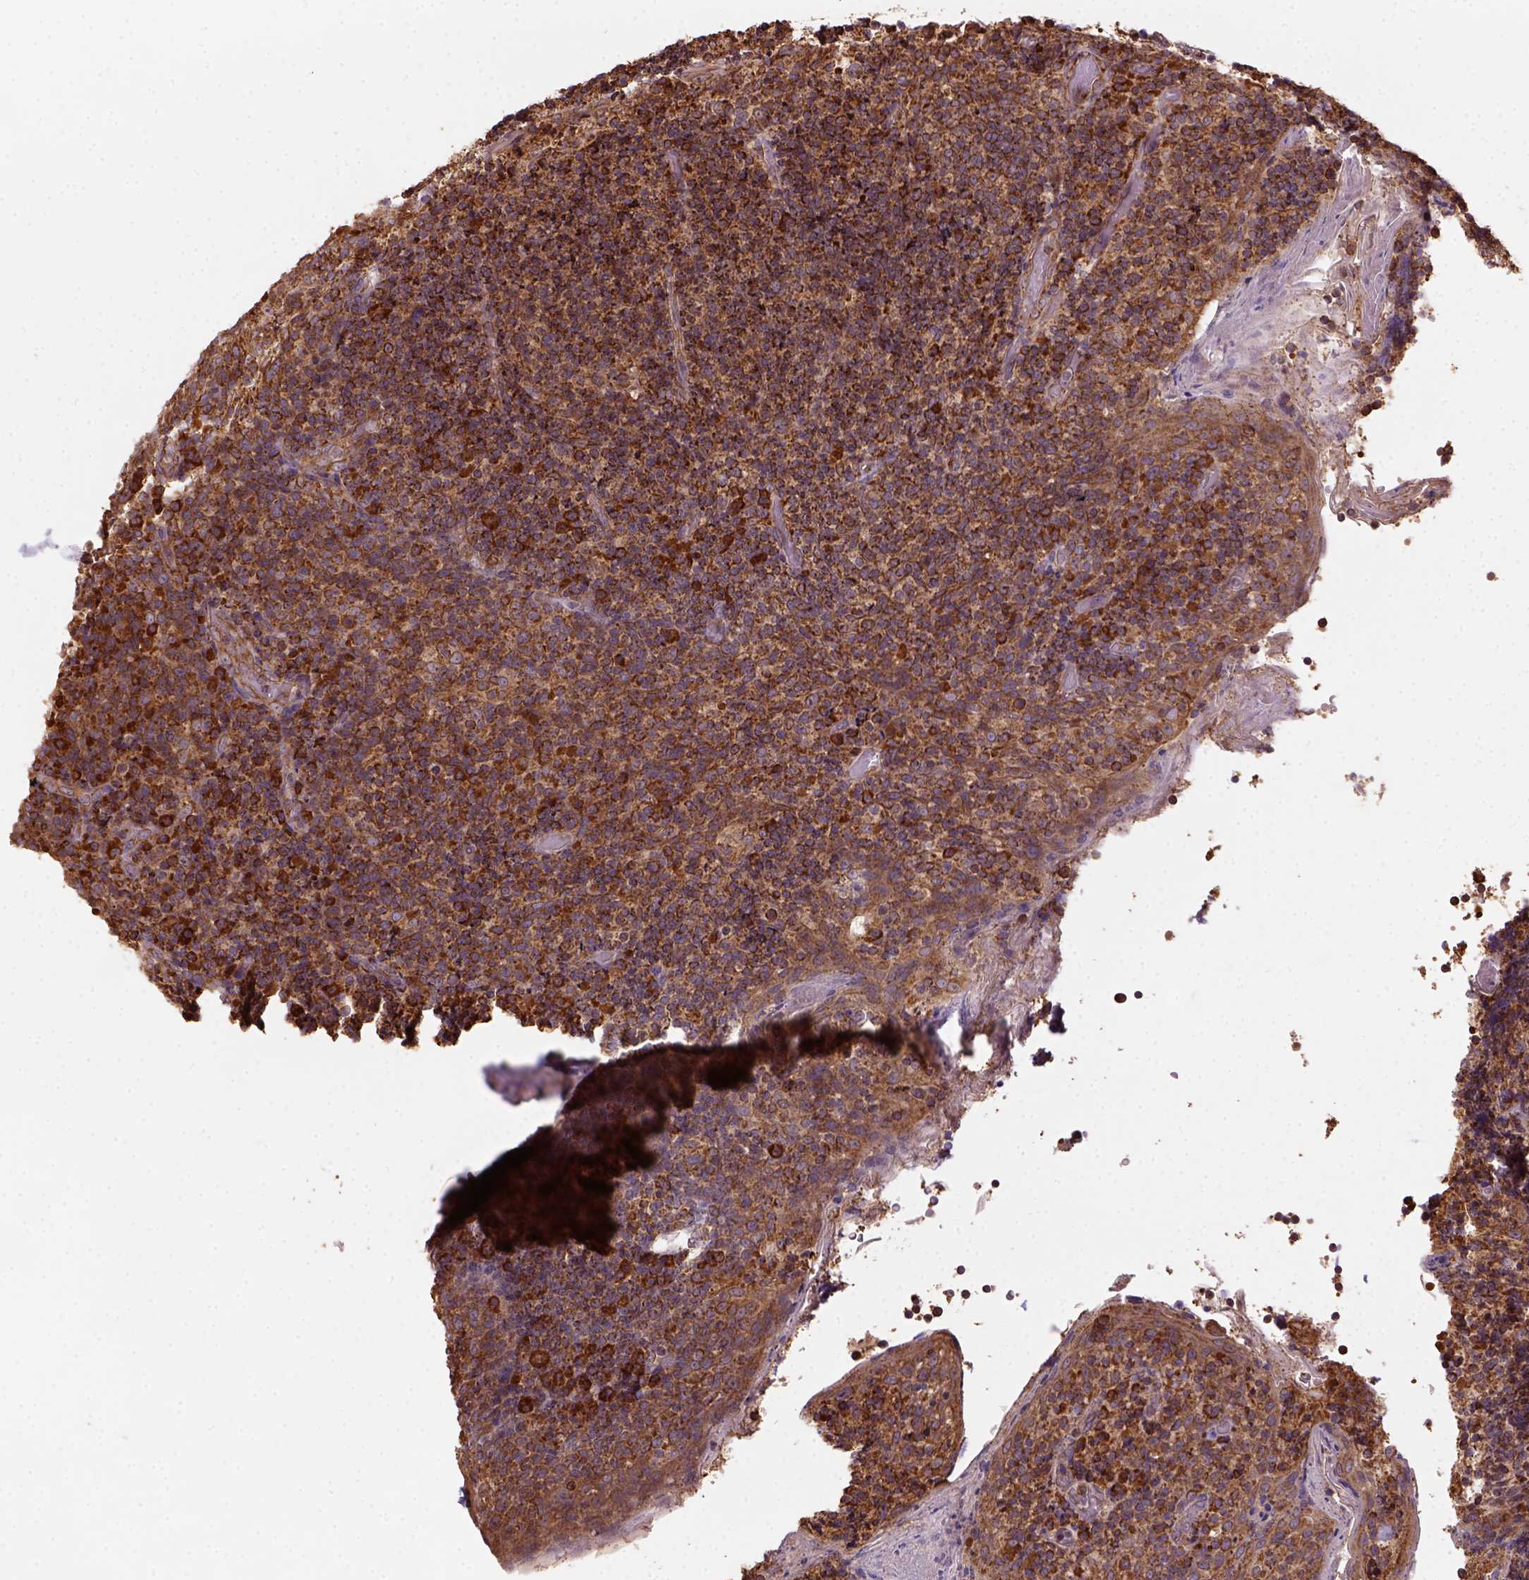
{"staining": {"intensity": "strong", "quantity": ">75%", "location": "cytoplasmic/membranous"}, "tissue": "tonsil", "cell_type": "Germinal center cells", "image_type": "normal", "snomed": [{"axis": "morphology", "description": "Normal tissue, NOS"}, {"axis": "topography", "description": "Tonsil"}], "caption": "Tonsil stained with DAB immunohistochemistry (IHC) displays high levels of strong cytoplasmic/membranous positivity in approximately >75% of germinal center cells.", "gene": "MAPK8IP3", "patient": {"sex": "female", "age": 10}}